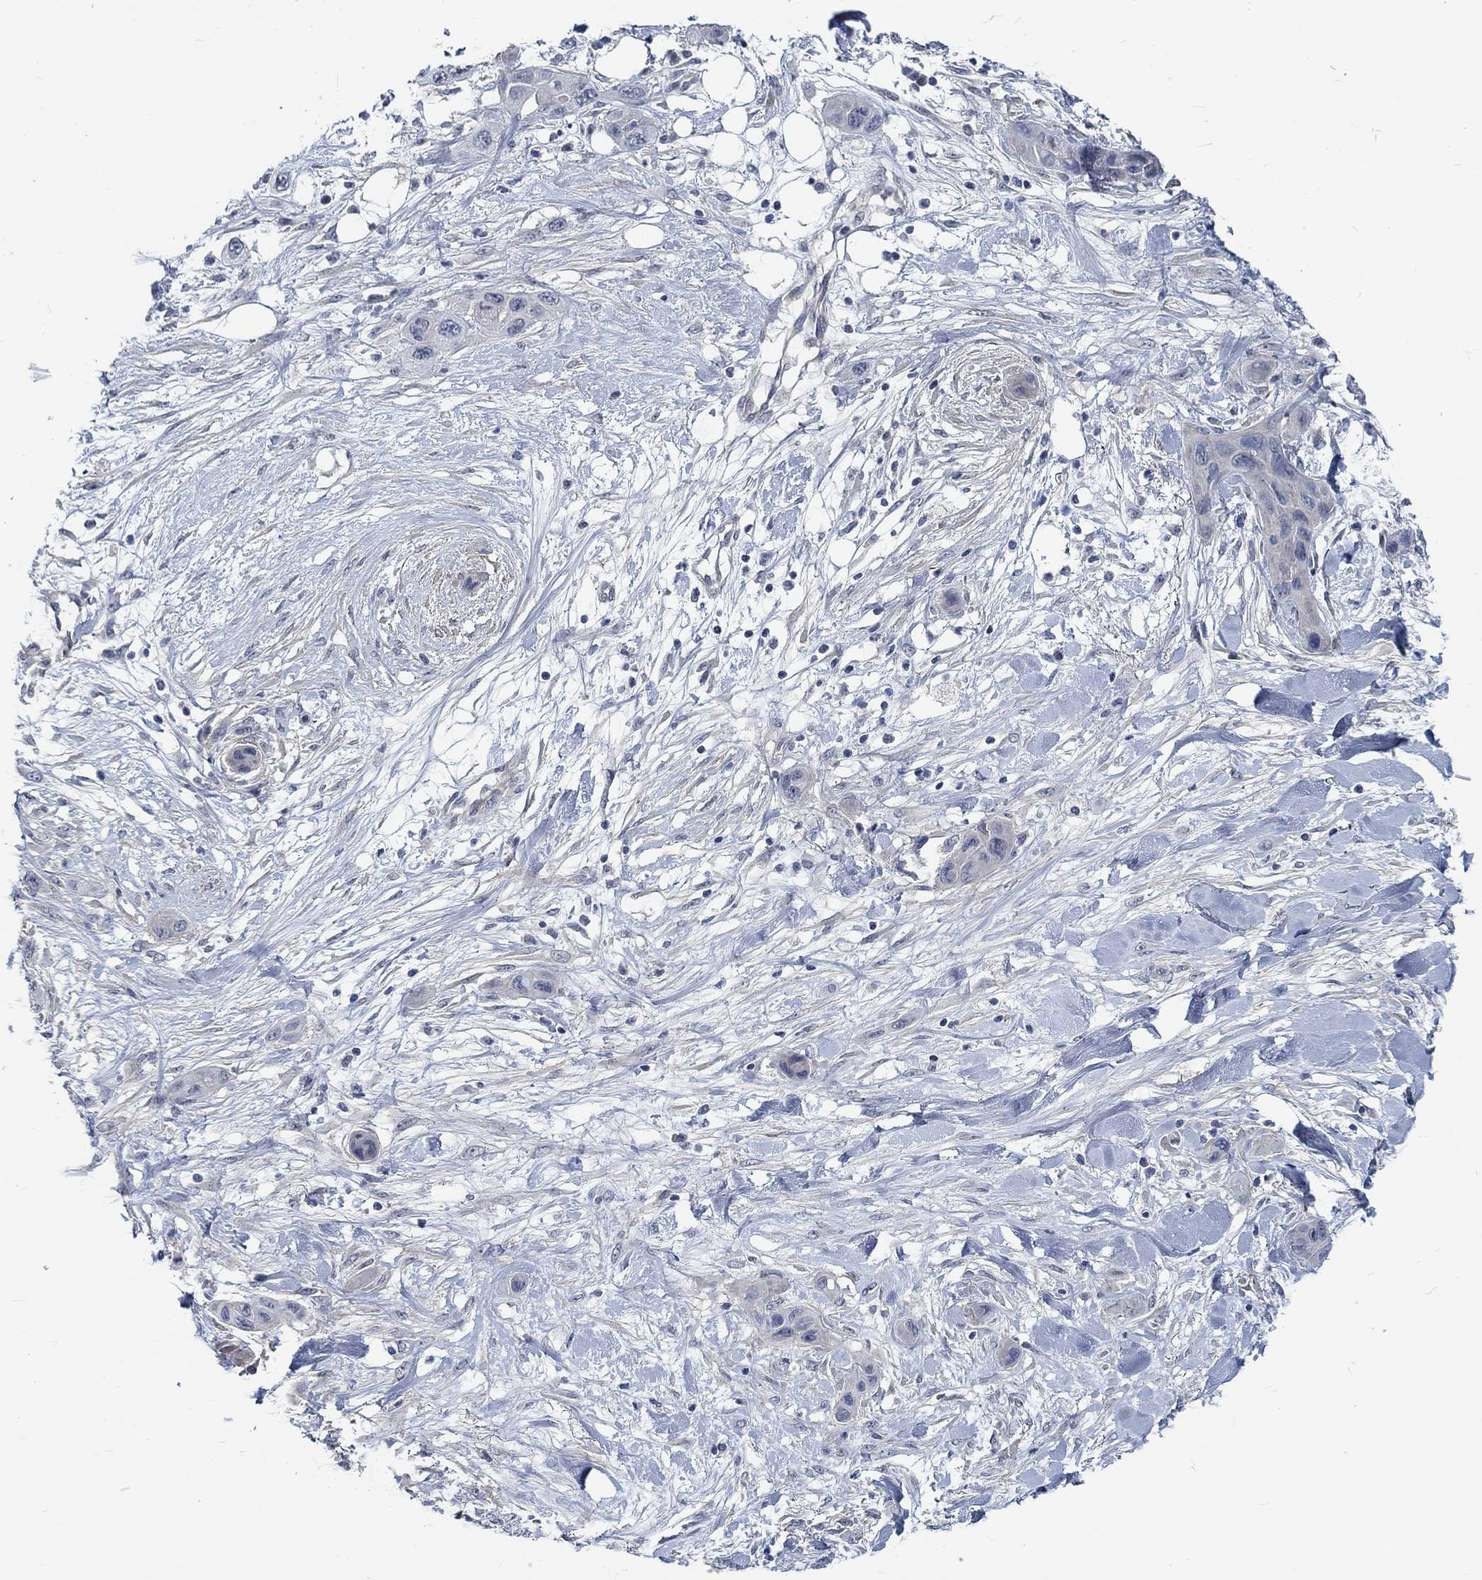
{"staining": {"intensity": "negative", "quantity": "none", "location": "none"}, "tissue": "skin cancer", "cell_type": "Tumor cells", "image_type": "cancer", "snomed": [{"axis": "morphology", "description": "Squamous cell carcinoma, NOS"}, {"axis": "topography", "description": "Skin"}], "caption": "High magnification brightfield microscopy of skin squamous cell carcinoma stained with DAB (3,3'-diaminobenzidine) (brown) and counterstained with hematoxylin (blue): tumor cells show no significant staining.", "gene": "MYBPC1", "patient": {"sex": "male", "age": 79}}